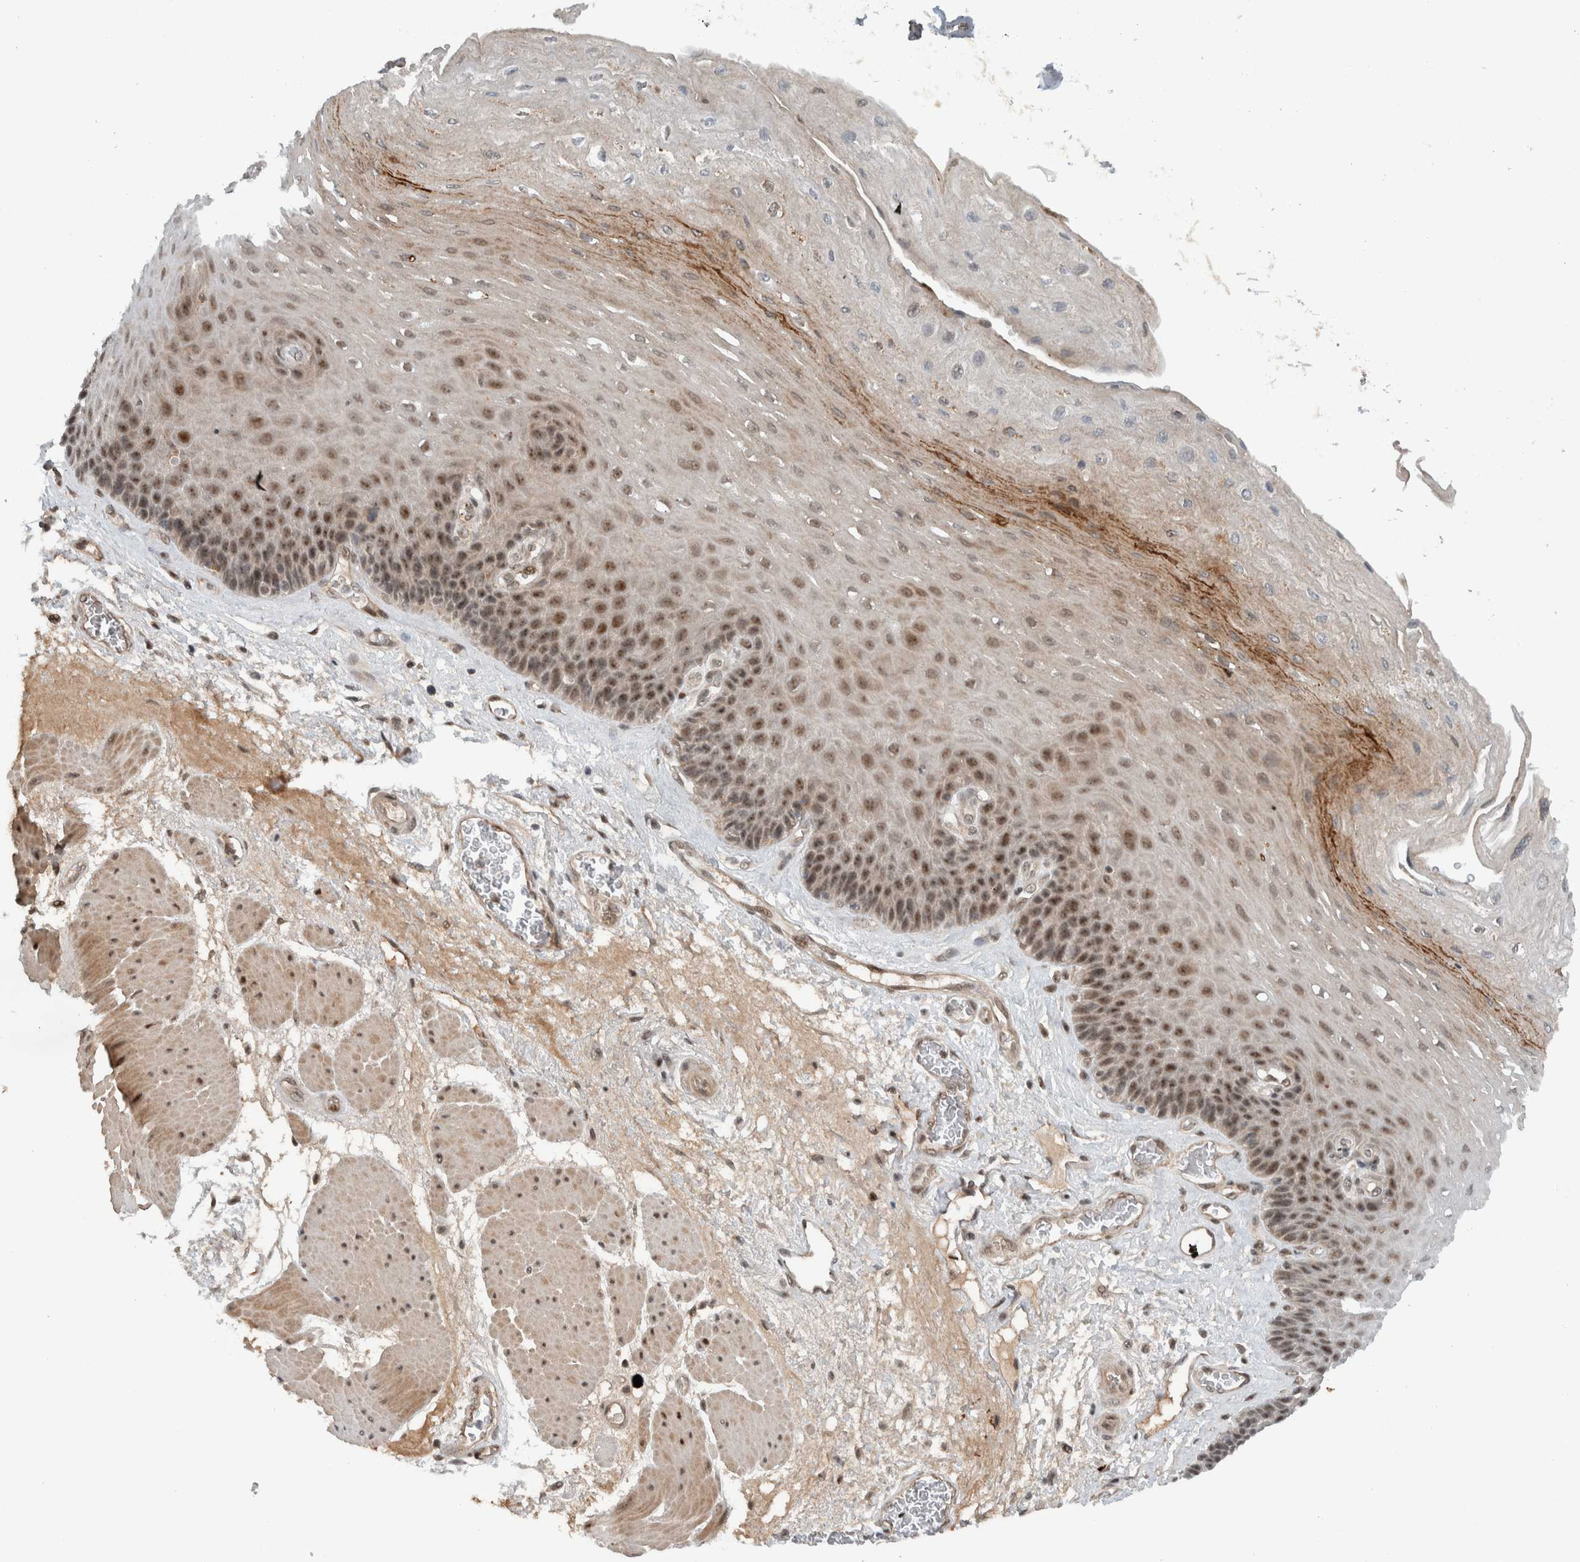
{"staining": {"intensity": "moderate", "quantity": ">75%", "location": "cytoplasmic/membranous,nuclear"}, "tissue": "esophagus", "cell_type": "Squamous epithelial cells", "image_type": "normal", "snomed": [{"axis": "morphology", "description": "Normal tissue, NOS"}, {"axis": "topography", "description": "Esophagus"}], "caption": "A medium amount of moderate cytoplasmic/membranous,nuclear positivity is present in about >75% of squamous epithelial cells in benign esophagus.", "gene": "ZFP91", "patient": {"sex": "female", "age": 72}}